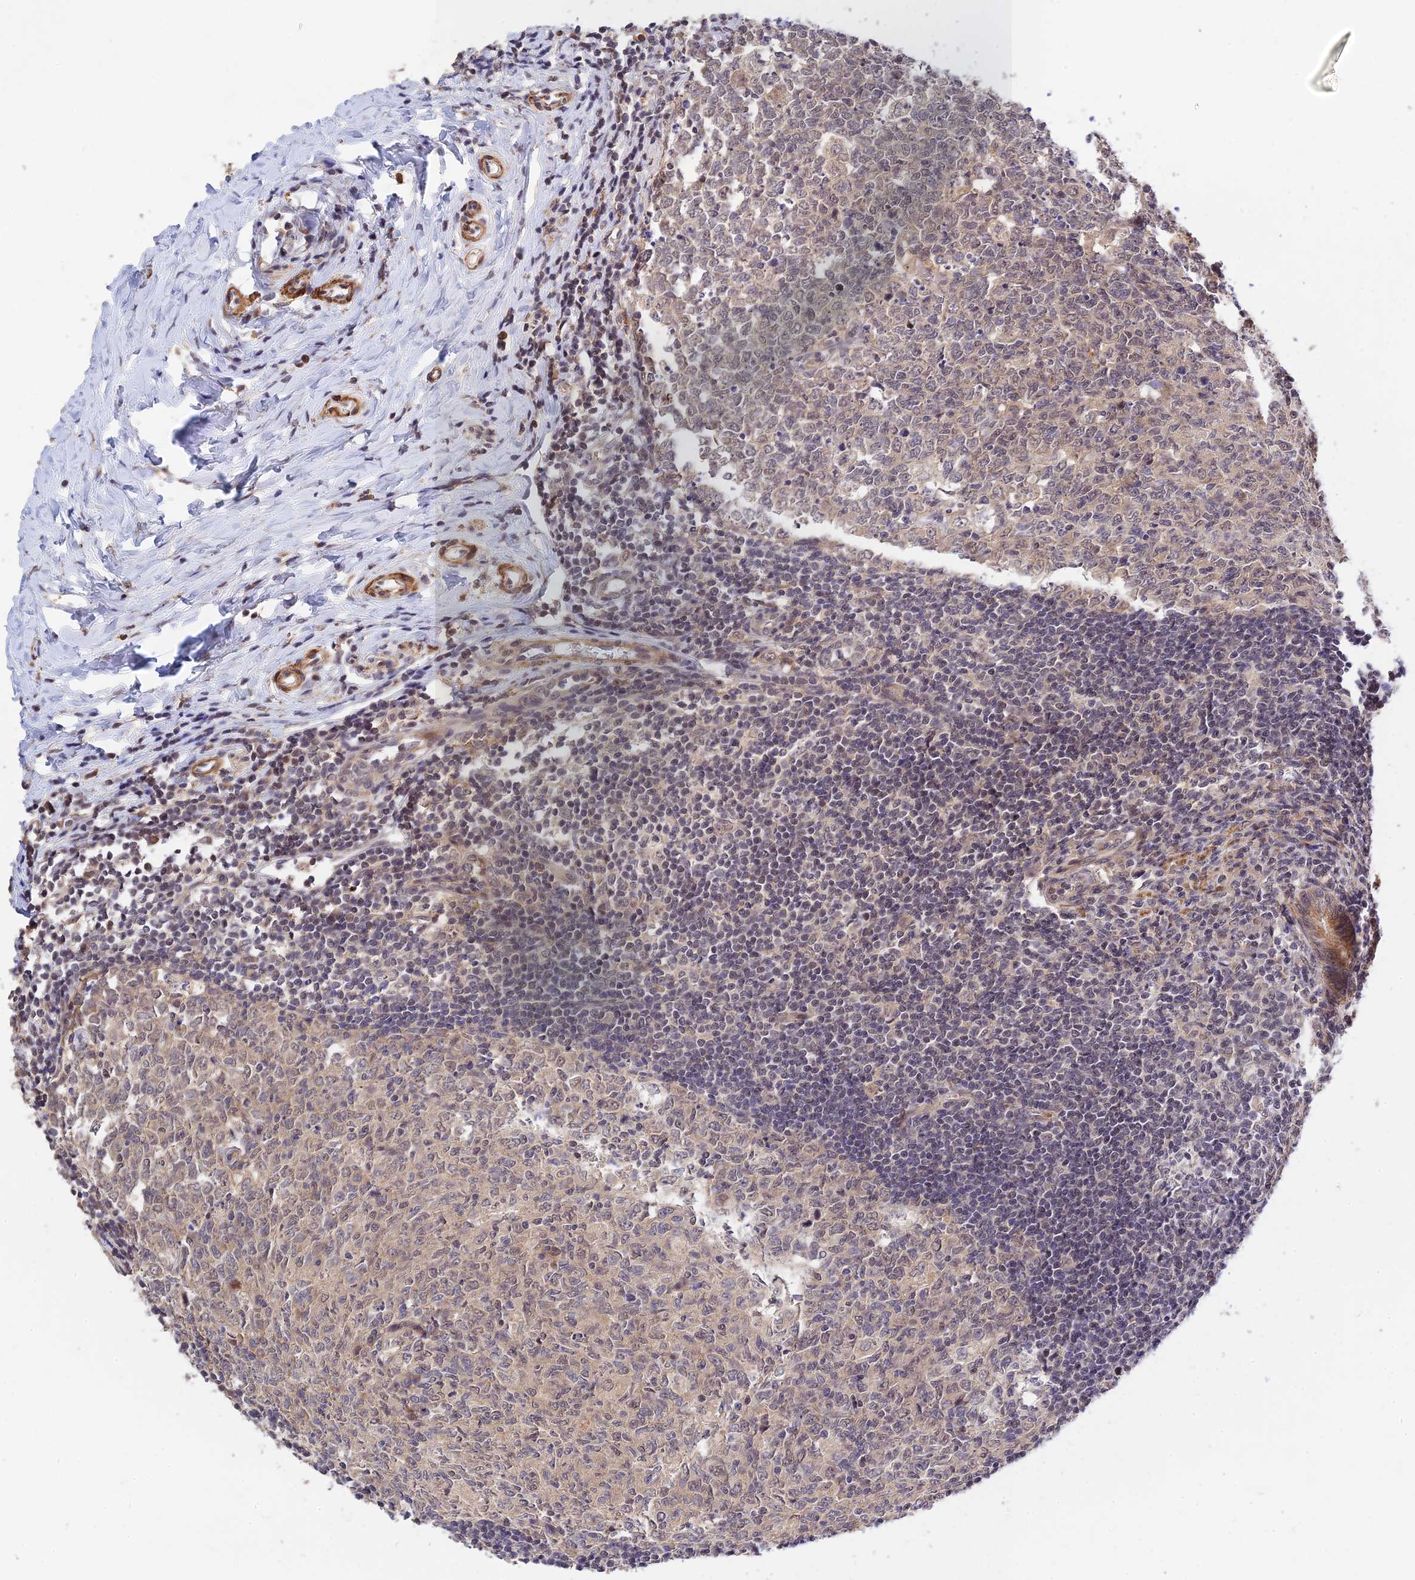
{"staining": {"intensity": "moderate", "quantity": ">75%", "location": "cytoplasmic/membranous"}, "tissue": "appendix", "cell_type": "Glandular cells", "image_type": "normal", "snomed": [{"axis": "morphology", "description": "Normal tissue, NOS"}, {"axis": "topography", "description": "Appendix"}], "caption": "Appendix stained with DAB immunohistochemistry (IHC) demonstrates medium levels of moderate cytoplasmic/membranous expression in about >75% of glandular cells.", "gene": "CWH43", "patient": {"sex": "male", "age": 14}}